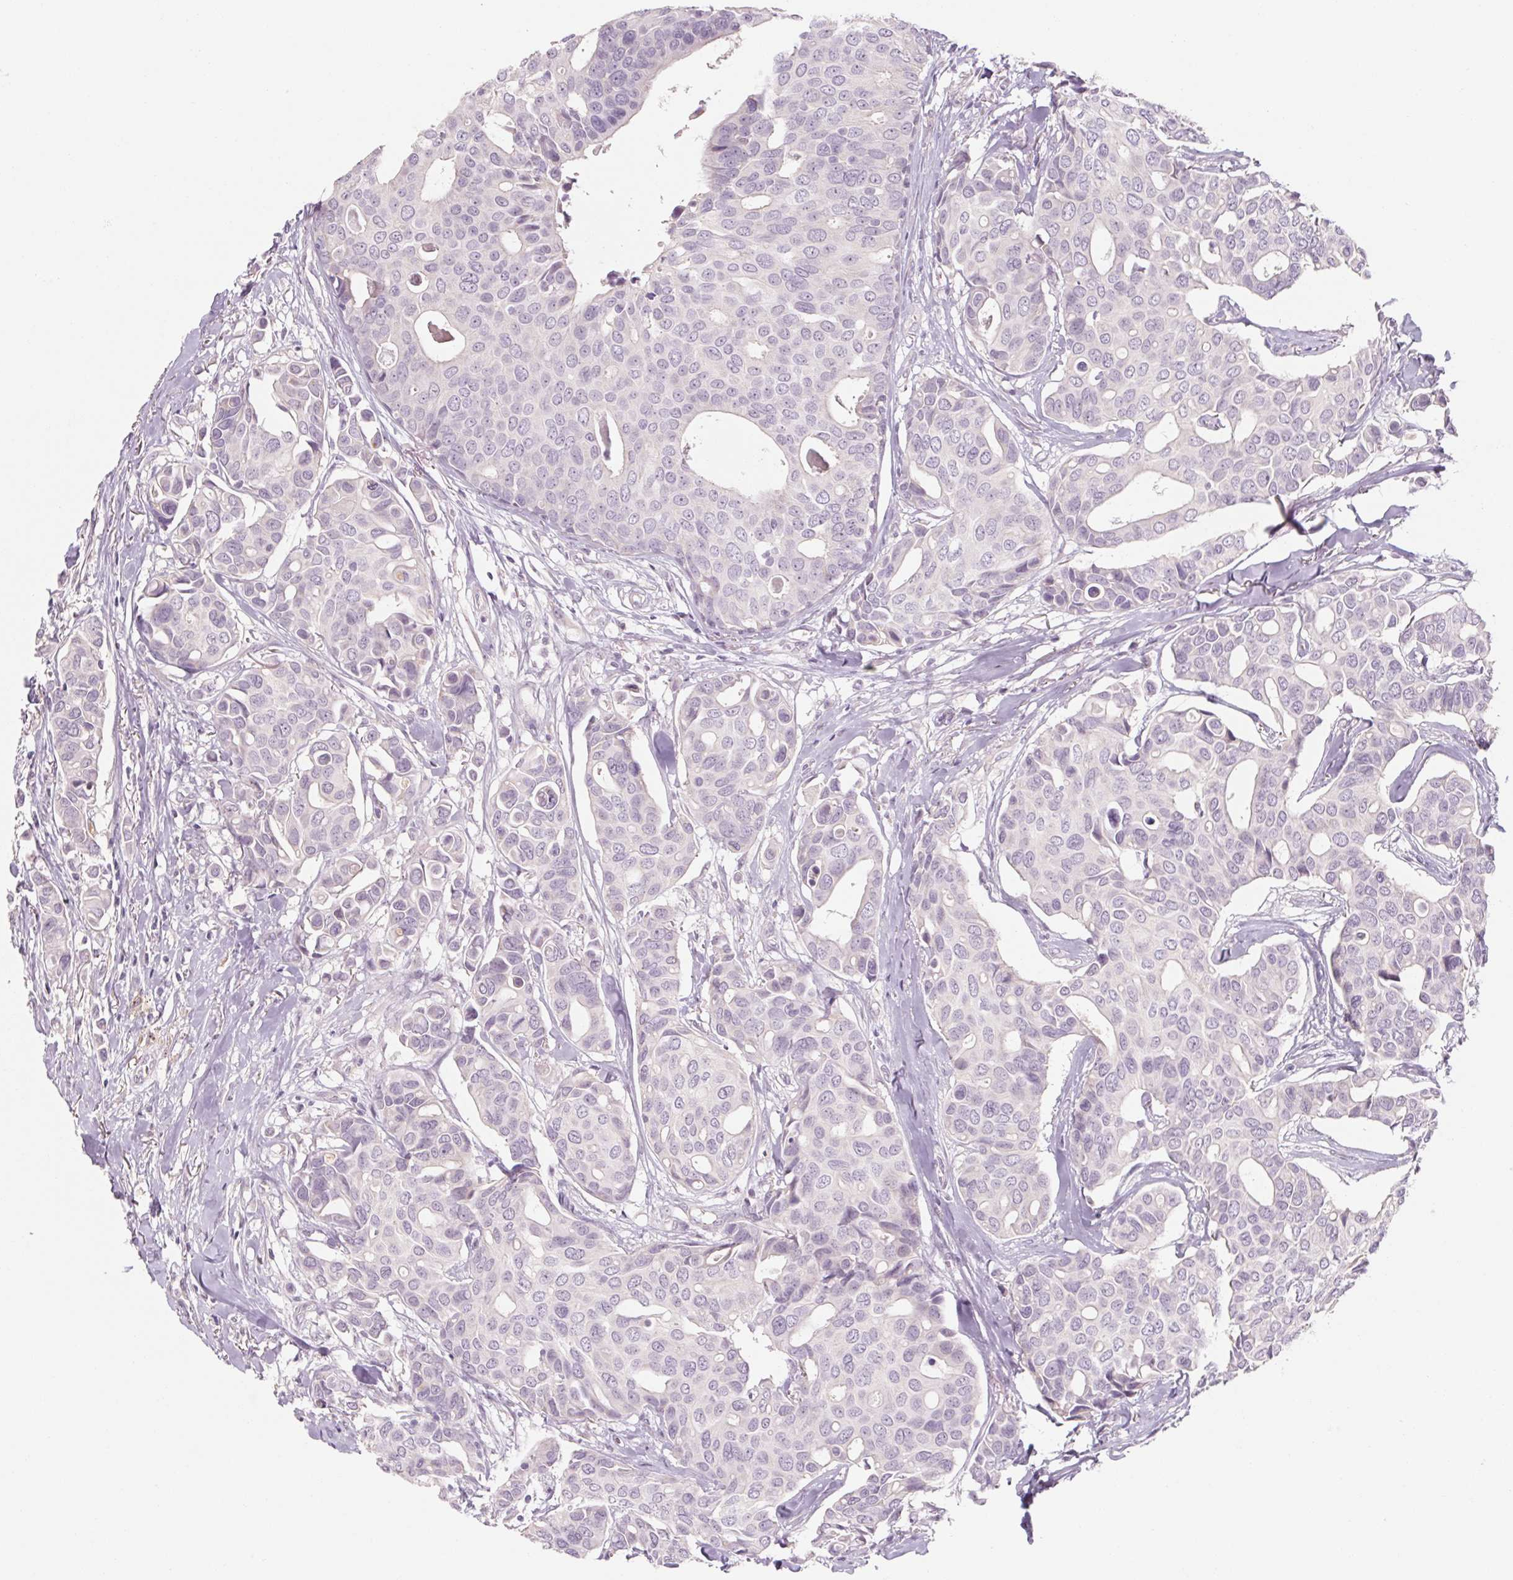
{"staining": {"intensity": "negative", "quantity": "none", "location": "none"}, "tissue": "breast cancer", "cell_type": "Tumor cells", "image_type": "cancer", "snomed": [{"axis": "morphology", "description": "Duct carcinoma"}, {"axis": "topography", "description": "Breast"}], "caption": "DAB immunohistochemical staining of human breast cancer (intraductal carcinoma) exhibits no significant expression in tumor cells. (DAB immunohistochemistry, high magnification).", "gene": "POU1F1", "patient": {"sex": "female", "age": 54}}